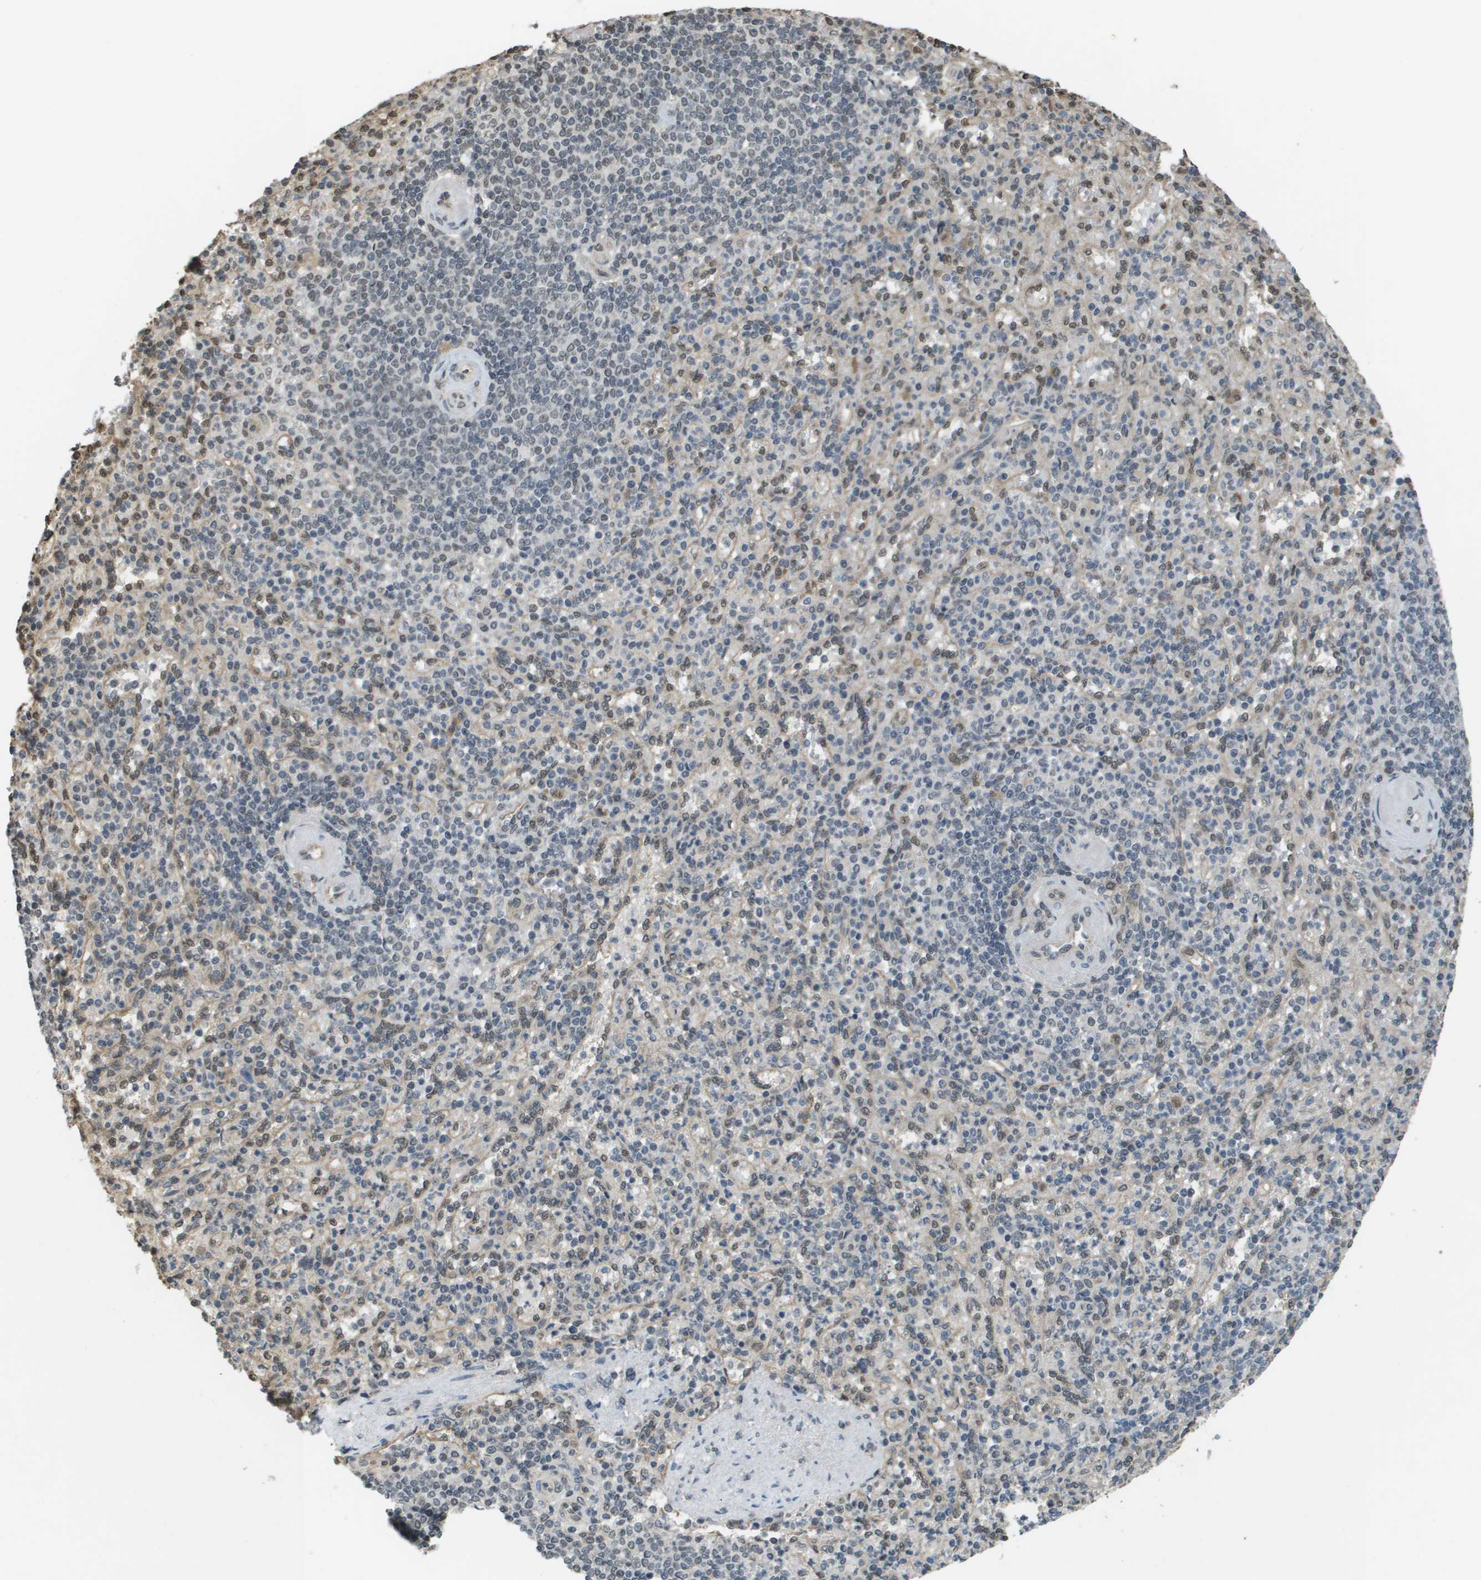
{"staining": {"intensity": "weak", "quantity": "25%-75%", "location": "nuclear"}, "tissue": "spleen", "cell_type": "Cells in red pulp", "image_type": "normal", "snomed": [{"axis": "morphology", "description": "Normal tissue, NOS"}, {"axis": "topography", "description": "Spleen"}], "caption": "Weak nuclear expression for a protein is appreciated in about 25%-75% of cells in red pulp of unremarkable spleen using immunohistochemistry (IHC).", "gene": "NDRG2", "patient": {"sex": "female", "age": 74}}